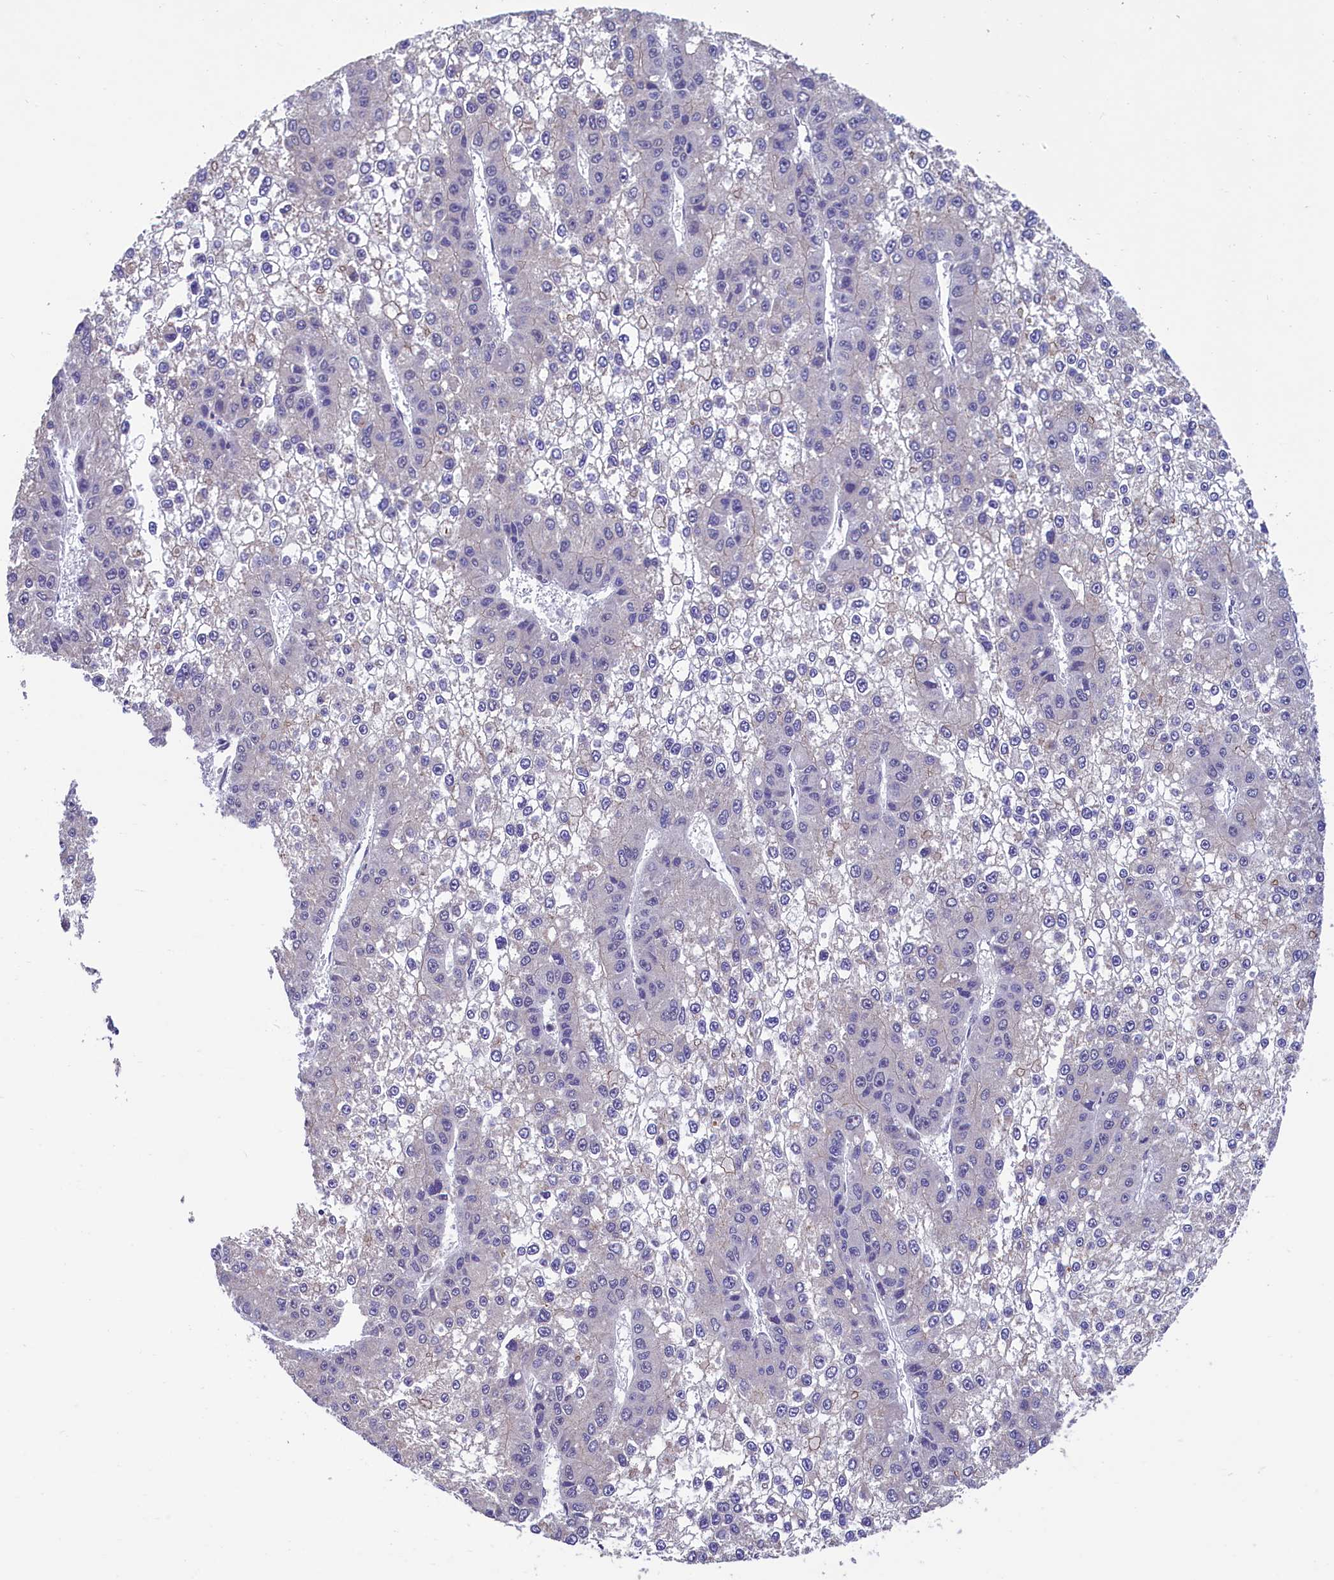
{"staining": {"intensity": "negative", "quantity": "none", "location": "none"}, "tissue": "liver cancer", "cell_type": "Tumor cells", "image_type": "cancer", "snomed": [{"axis": "morphology", "description": "Carcinoma, Hepatocellular, NOS"}, {"axis": "topography", "description": "Liver"}], "caption": "Immunohistochemistry (IHC) histopathology image of liver cancer (hepatocellular carcinoma) stained for a protein (brown), which exhibits no positivity in tumor cells.", "gene": "HECTD4", "patient": {"sex": "female", "age": 73}}